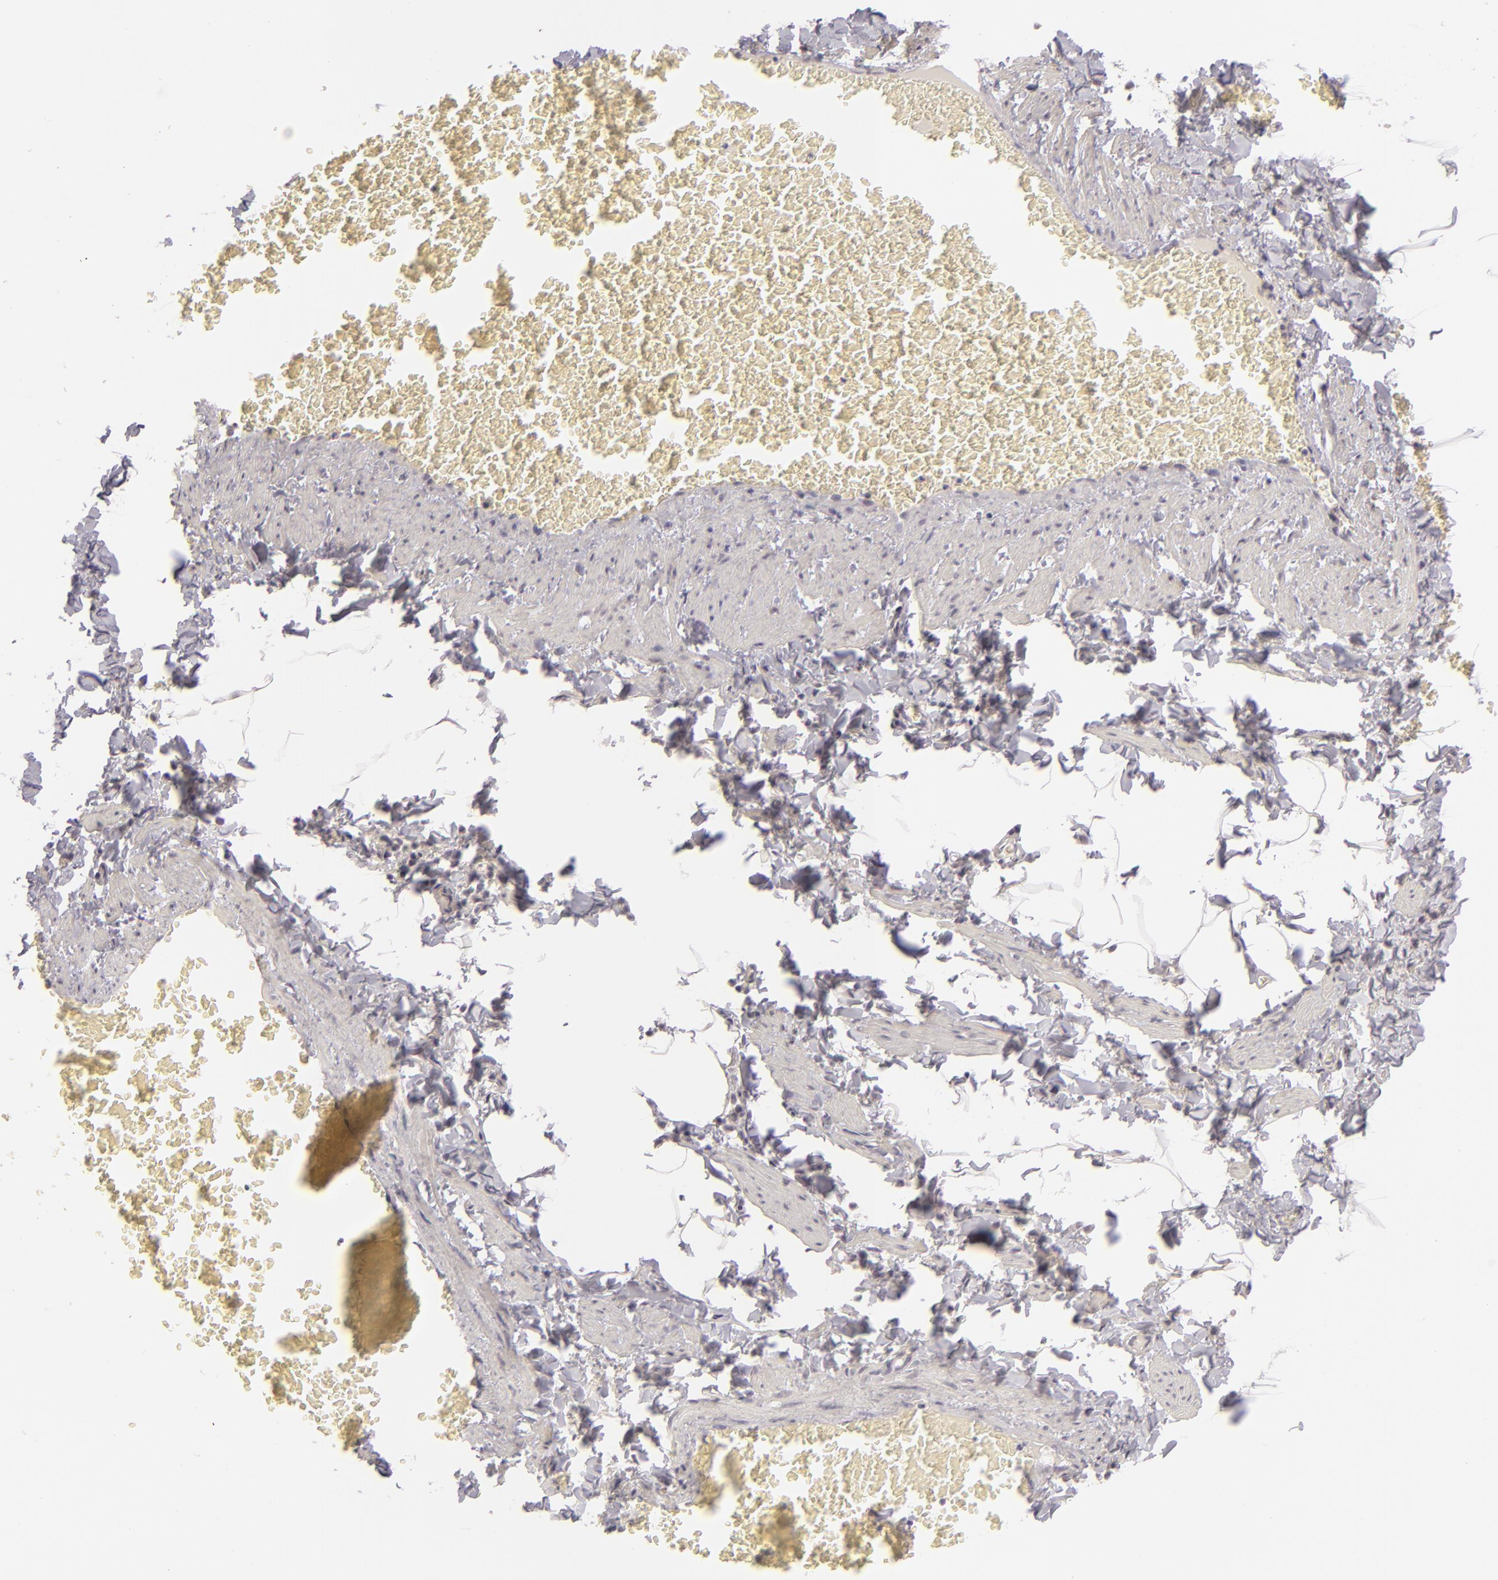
{"staining": {"intensity": "negative", "quantity": "none", "location": "none"}, "tissue": "adipose tissue", "cell_type": "Adipocytes", "image_type": "normal", "snomed": [{"axis": "morphology", "description": "Normal tissue, NOS"}, {"axis": "topography", "description": "Vascular tissue"}], "caption": "IHC of unremarkable adipose tissue demonstrates no positivity in adipocytes.", "gene": "SIX1", "patient": {"sex": "male", "age": 41}}